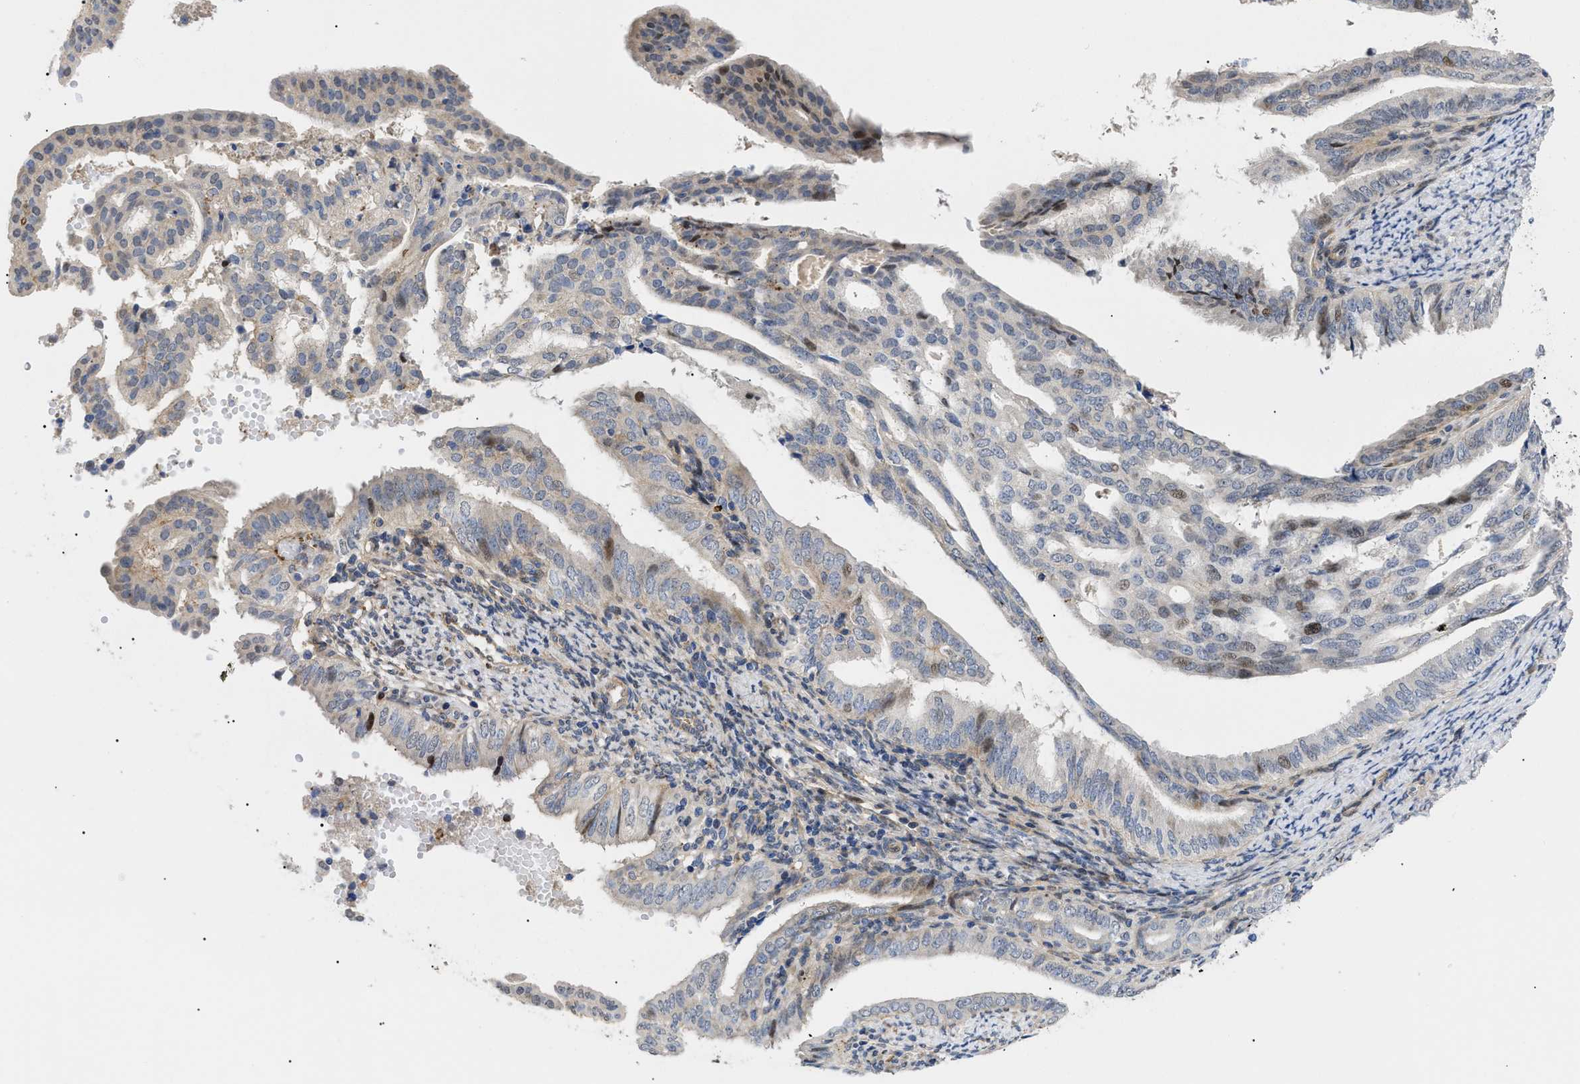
{"staining": {"intensity": "weak", "quantity": "<25%", "location": "cytoplasmic/membranous,nuclear"}, "tissue": "endometrial cancer", "cell_type": "Tumor cells", "image_type": "cancer", "snomed": [{"axis": "morphology", "description": "Adenocarcinoma, NOS"}, {"axis": "topography", "description": "Endometrium"}], "caption": "High magnification brightfield microscopy of endometrial cancer (adenocarcinoma) stained with DAB (brown) and counterstained with hematoxylin (blue): tumor cells show no significant positivity. The staining is performed using DAB (3,3'-diaminobenzidine) brown chromogen with nuclei counter-stained in using hematoxylin.", "gene": "SFXN5", "patient": {"sex": "female", "age": 58}}